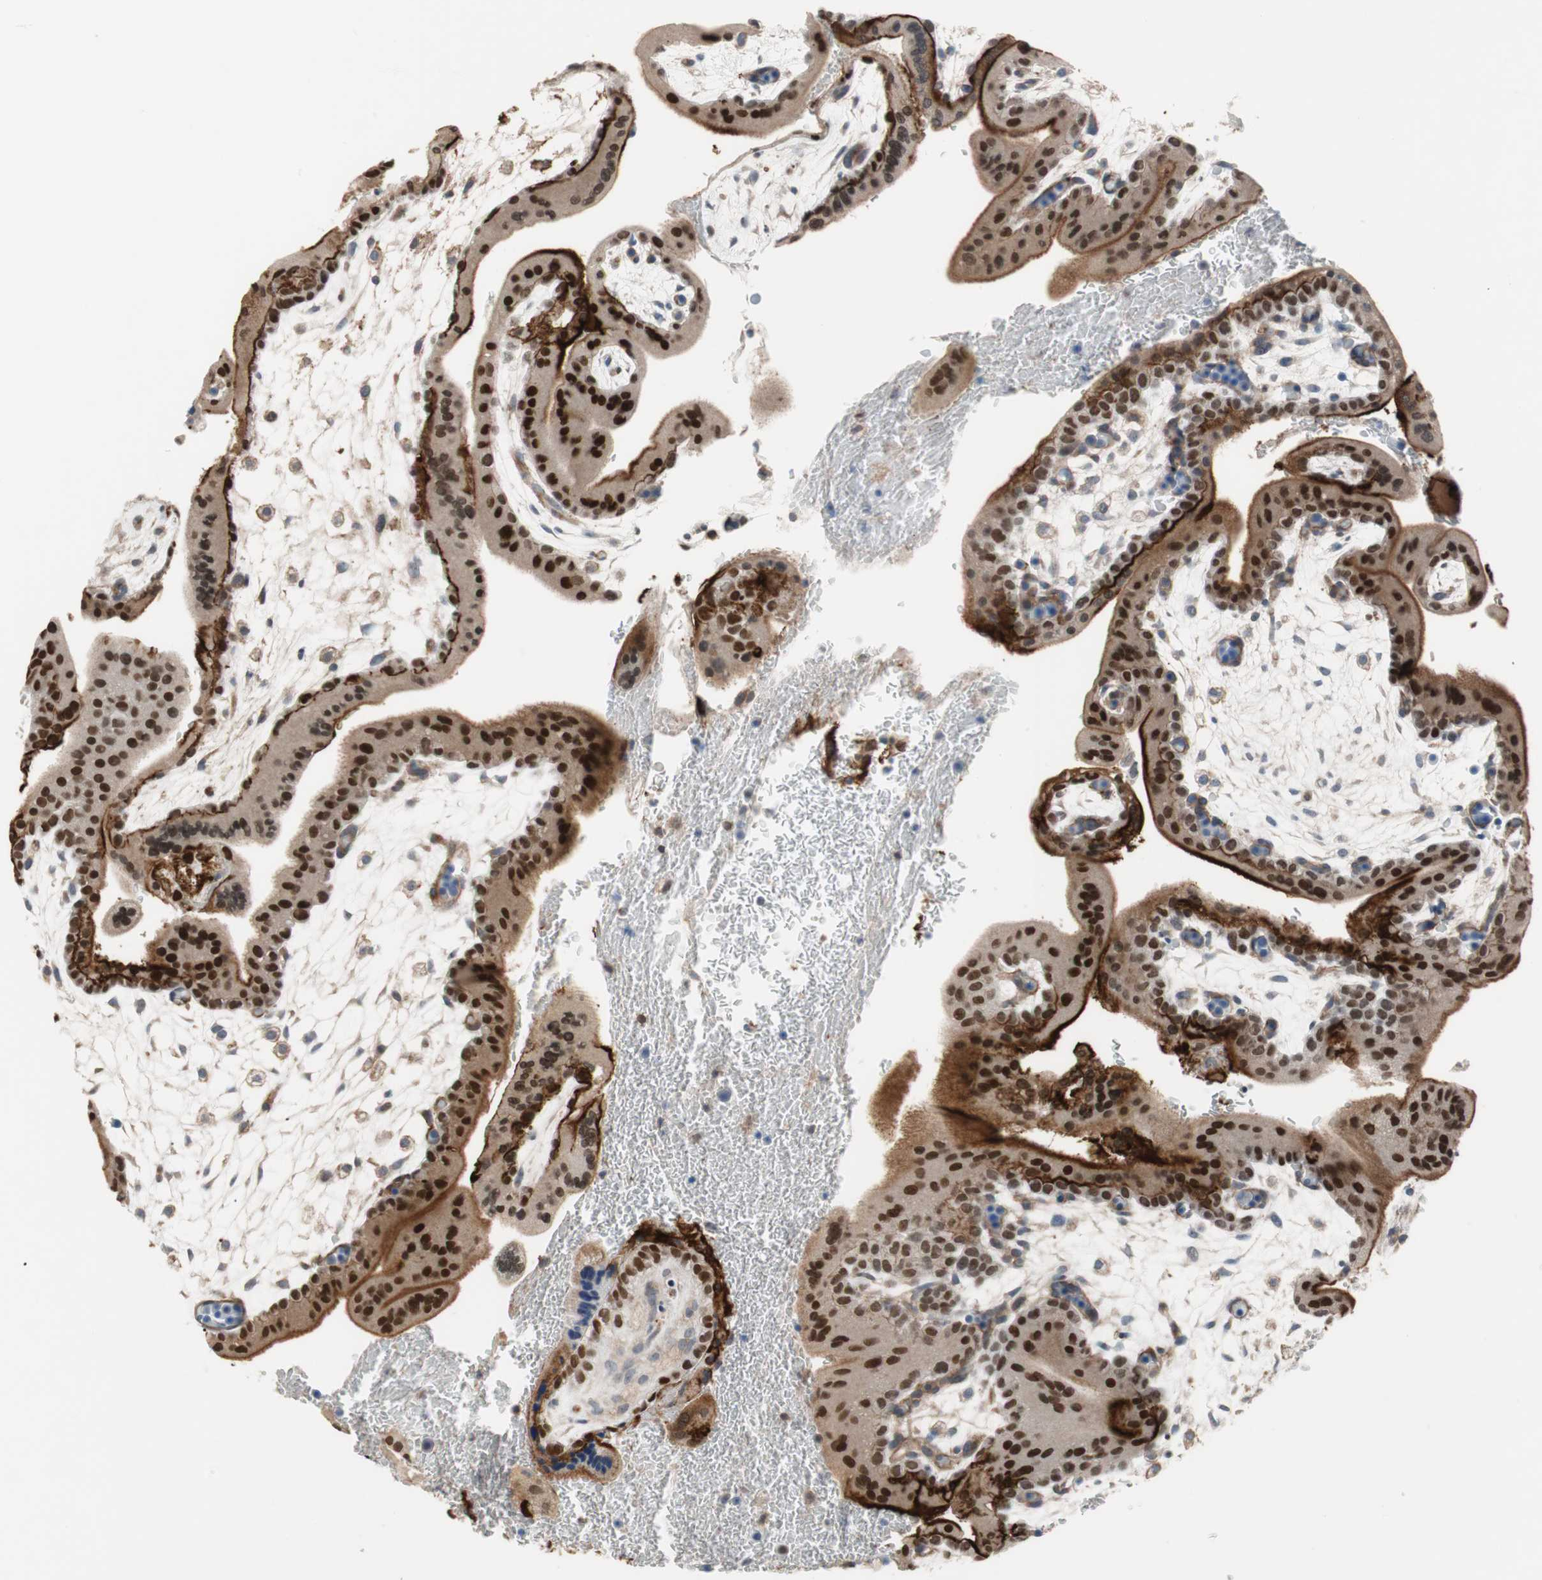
{"staining": {"intensity": "moderate", "quantity": ">75%", "location": "nuclear"}, "tissue": "placenta", "cell_type": "Decidual cells", "image_type": "normal", "snomed": [{"axis": "morphology", "description": "Normal tissue, NOS"}, {"axis": "topography", "description": "Placenta"}], "caption": "High-power microscopy captured an immunohistochemistry (IHC) micrograph of normal placenta, revealing moderate nuclear positivity in approximately >75% of decidual cells.", "gene": "GRHL1", "patient": {"sex": "female", "age": 35}}